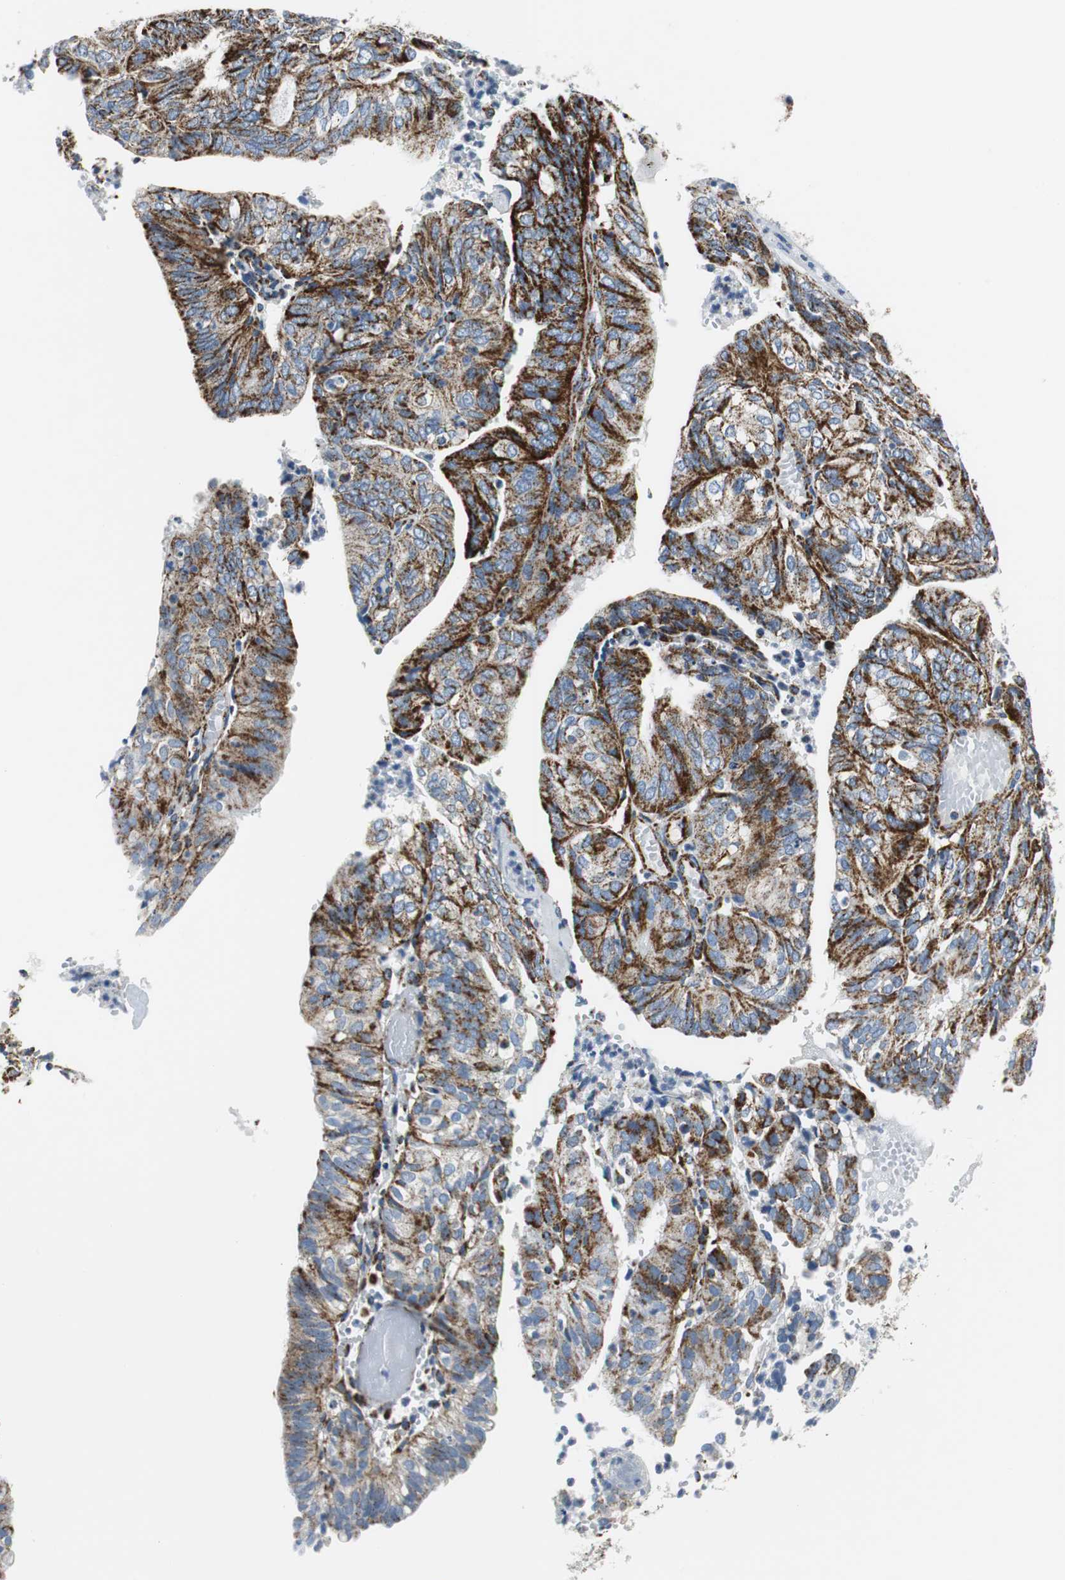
{"staining": {"intensity": "strong", "quantity": ">75%", "location": "cytoplasmic/membranous"}, "tissue": "endometrial cancer", "cell_type": "Tumor cells", "image_type": "cancer", "snomed": [{"axis": "morphology", "description": "Adenocarcinoma, NOS"}, {"axis": "topography", "description": "Uterus"}], "caption": "Protein expression analysis of human endometrial adenocarcinoma reveals strong cytoplasmic/membranous staining in about >75% of tumor cells. (Brightfield microscopy of DAB IHC at high magnification).", "gene": "C1QTNF7", "patient": {"sex": "female", "age": 60}}